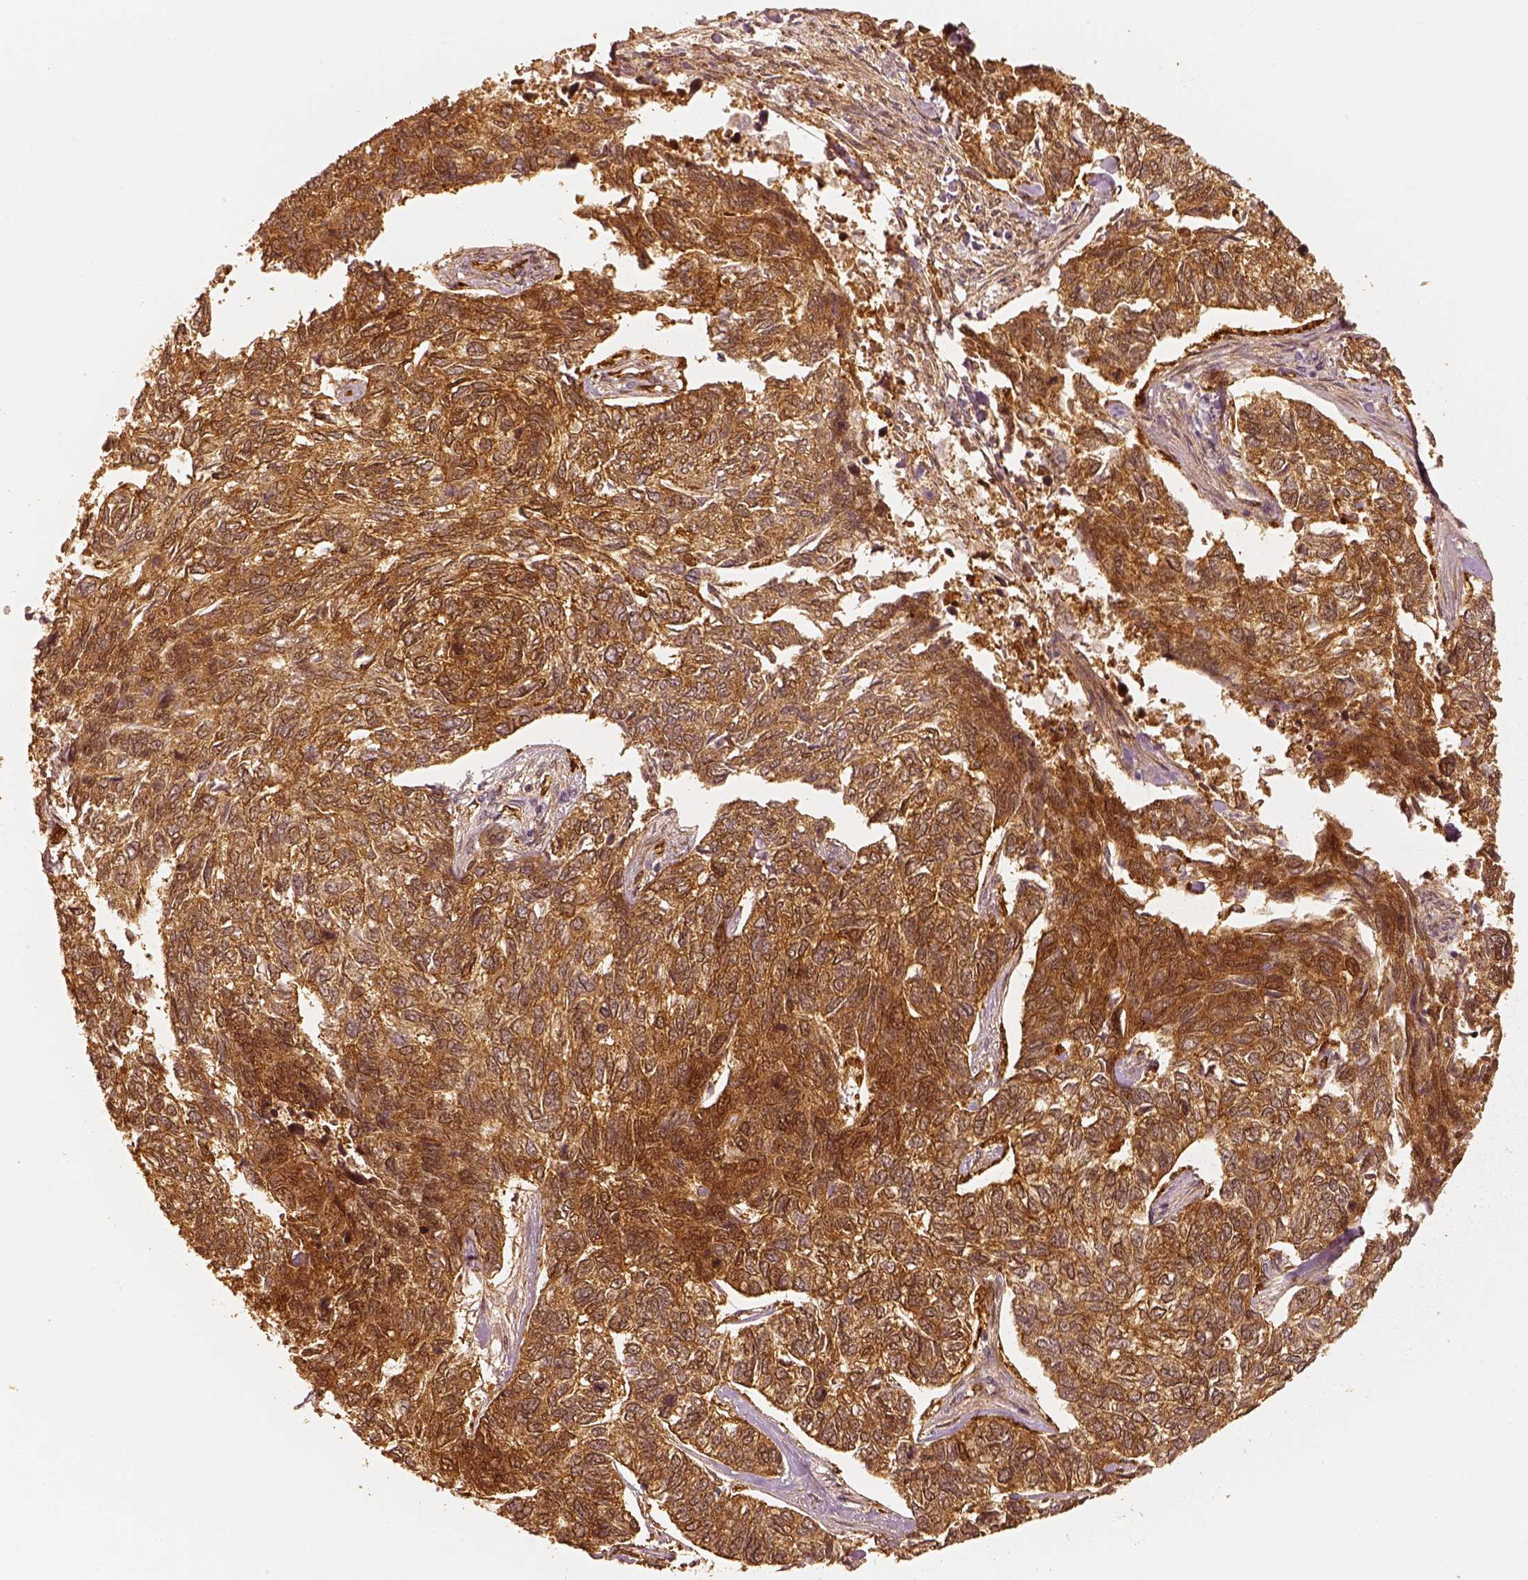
{"staining": {"intensity": "moderate", "quantity": ">75%", "location": "cytoplasmic/membranous"}, "tissue": "skin cancer", "cell_type": "Tumor cells", "image_type": "cancer", "snomed": [{"axis": "morphology", "description": "Basal cell carcinoma"}, {"axis": "topography", "description": "Skin"}], "caption": "Immunohistochemistry (IHC) (DAB (3,3'-diaminobenzidine)) staining of human skin cancer reveals moderate cytoplasmic/membranous protein positivity in approximately >75% of tumor cells.", "gene": "FSCN1", "patient": {"sex": "female", "age": 65}}